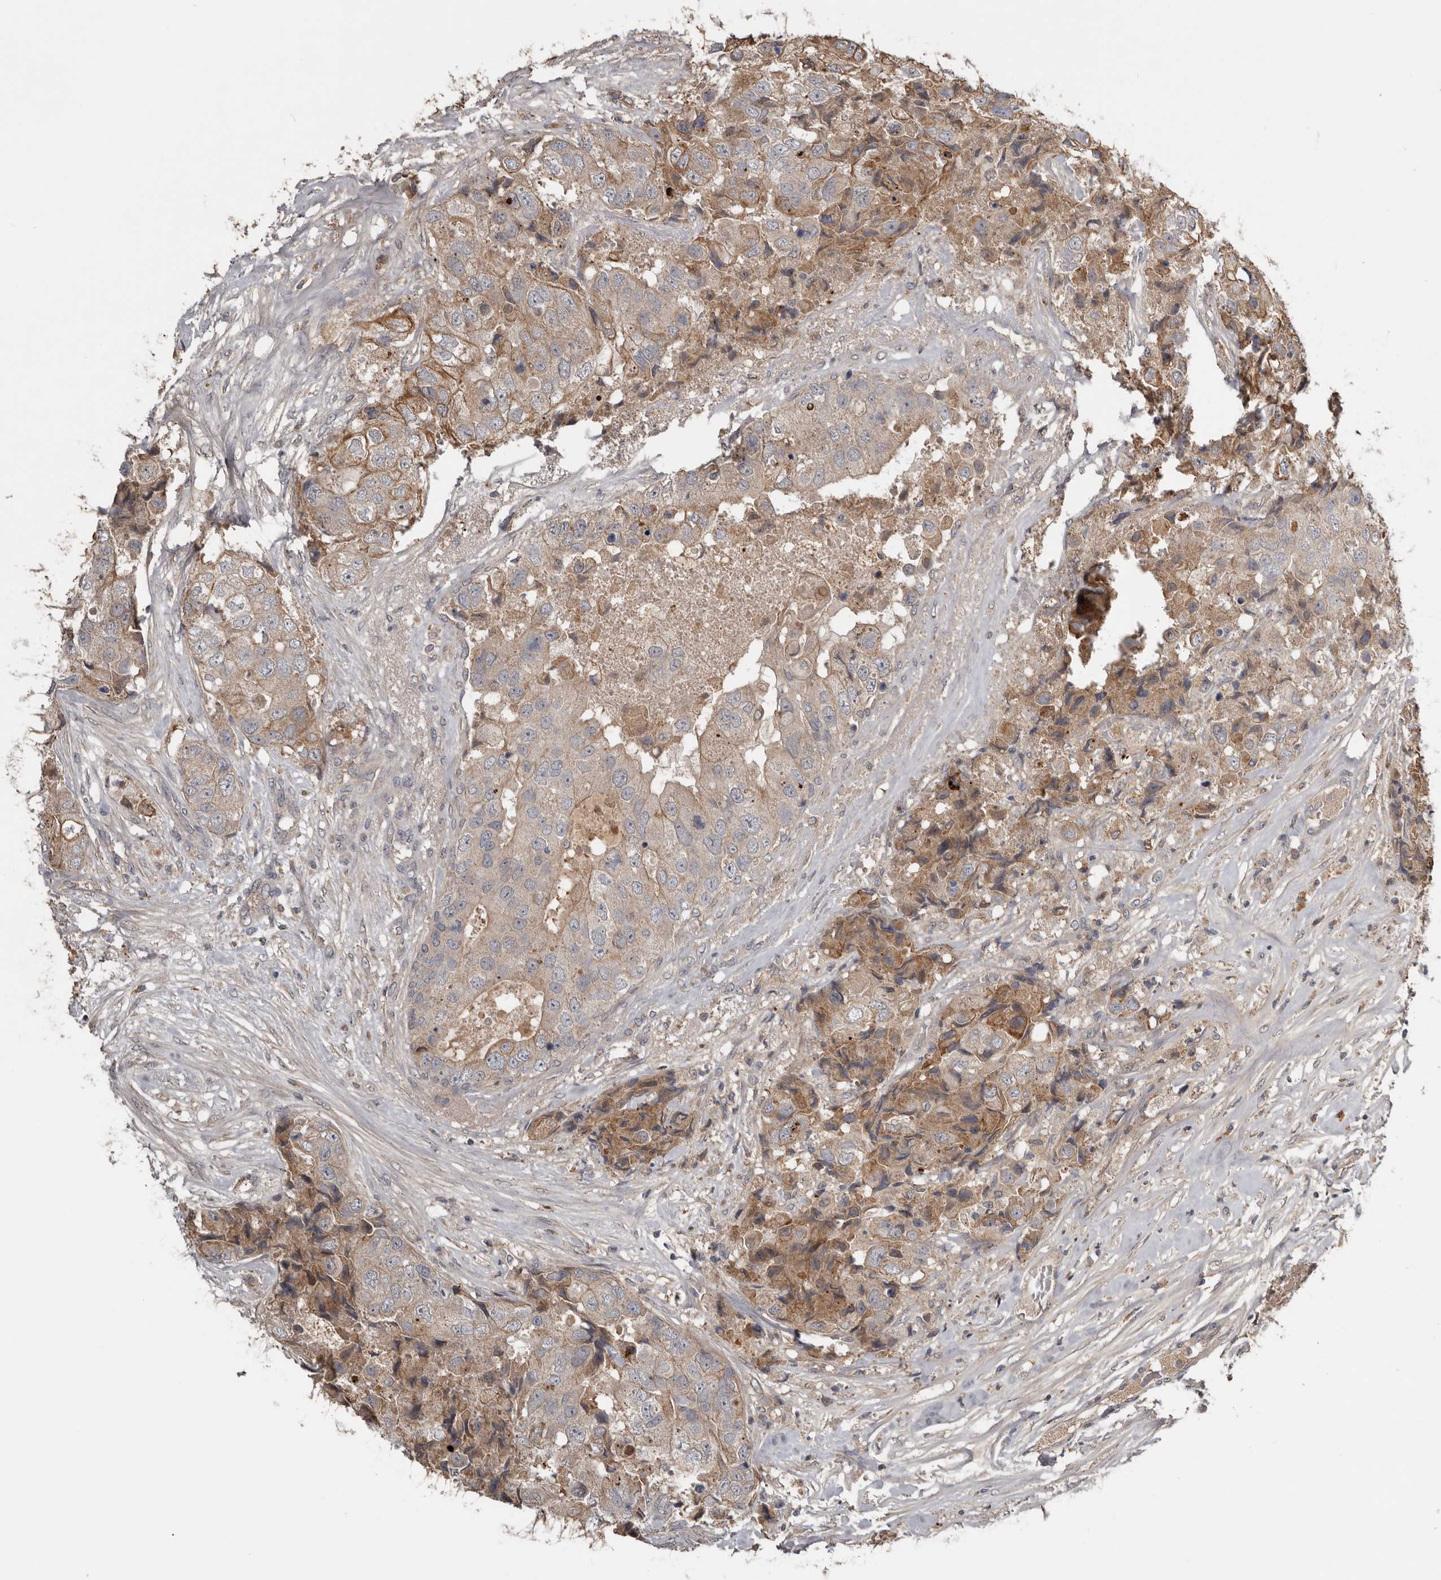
{"staining": {"intensity": "moderate", "quantity": "<25%", "location": "cytoplasmic/membranous"}, "tissue": "breast cancer", "cell_type": "Tumor cells", "image_type": "cancer", "snomed": [{"axis": "morphology", "description": "Duct carcinoma"}, {"axis": "topography", "description": "Breast"}], "caption": "Immunohistochemistry (IHC) staining of breast cancer (intraductal carcinoma), which shows low levels of moderate cytoplasmic/membranous staining in about <25% of tumor cells indicating moderate cytoplasmic/membranous protein staining. The staining was performed using DAB (3,3'-diaminobenzidine) (brown) for protein detection and nuclei were counterstained in hematoxylin (blue).", "gene": "NMUR1", "patient": {"sex": "female", "age": 62}}